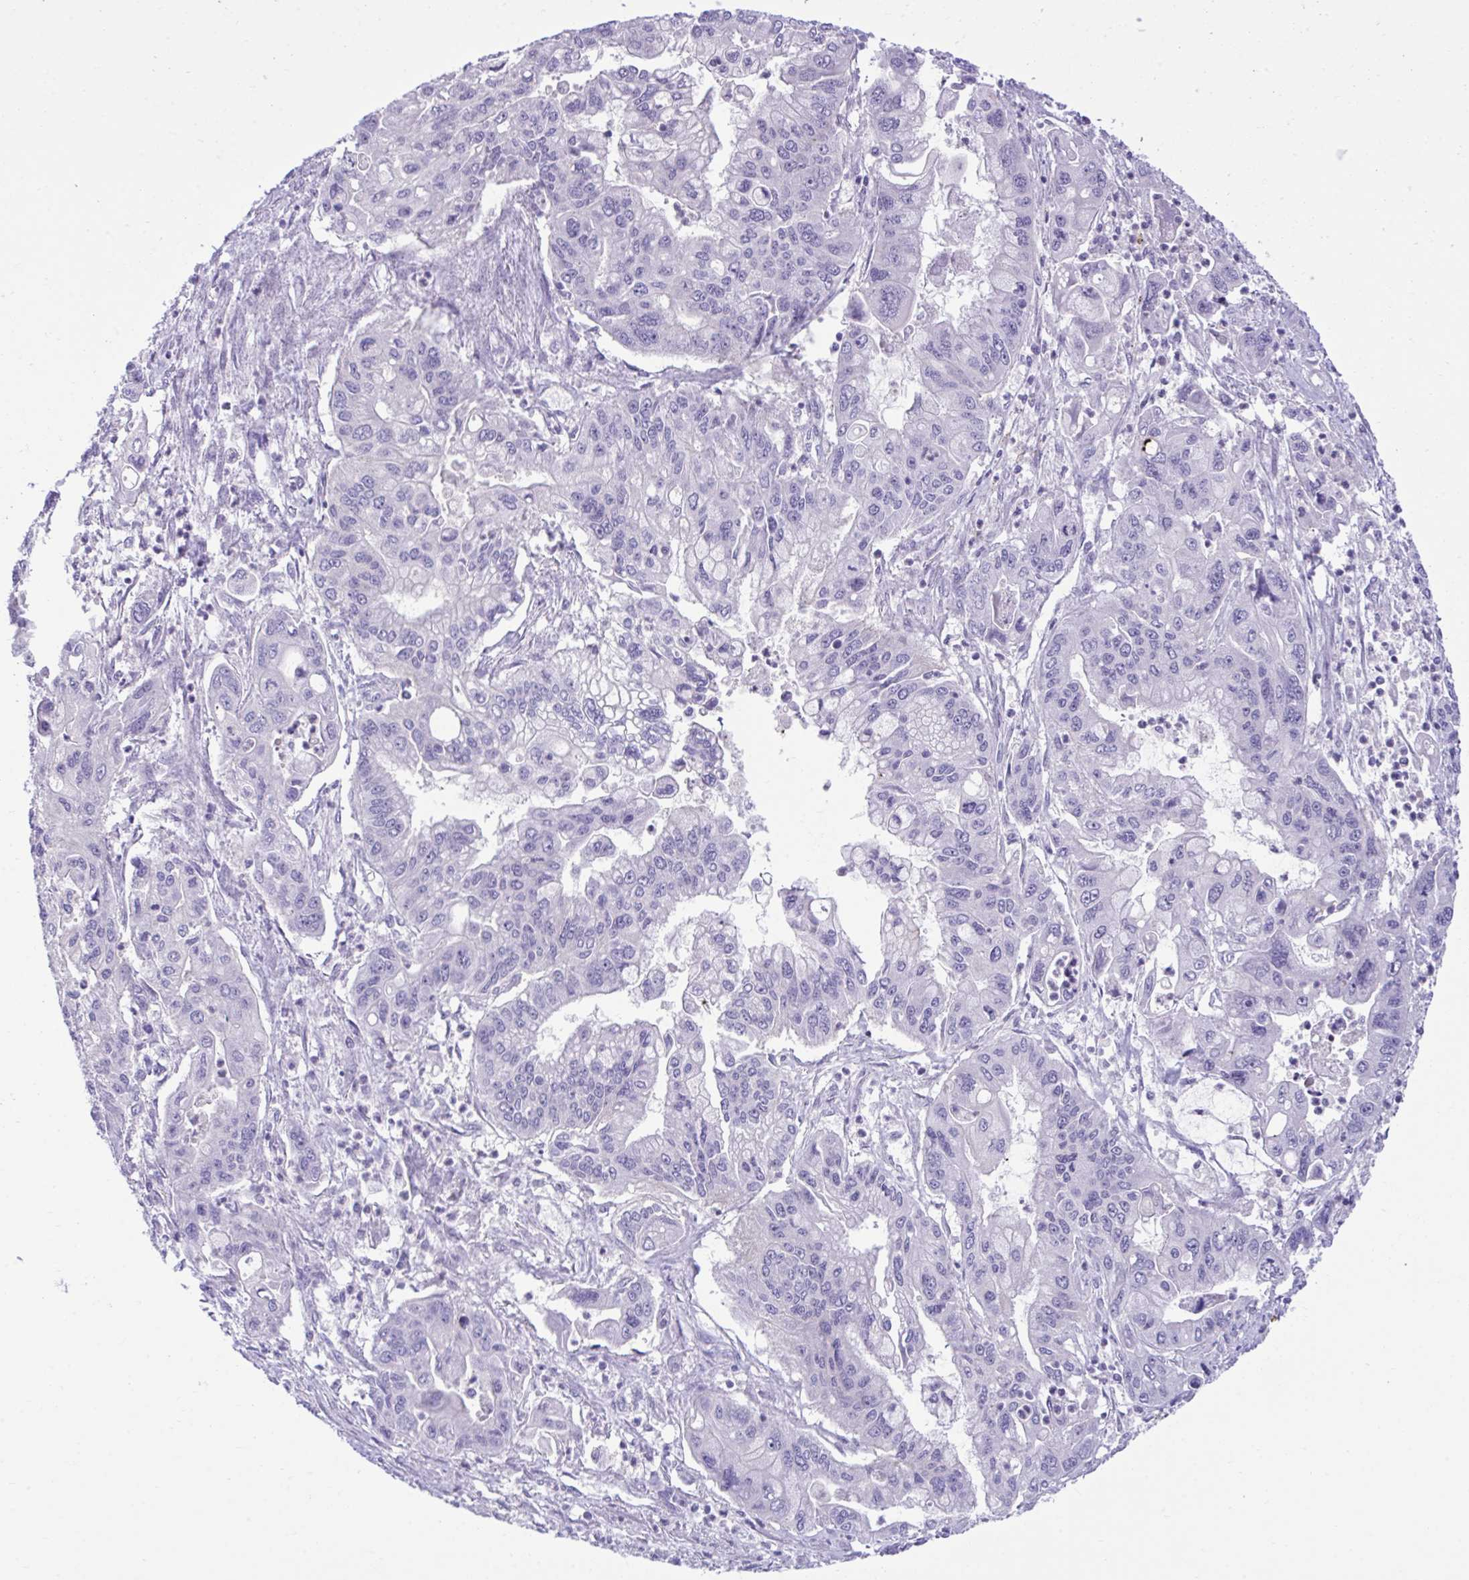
{"staining": {"intensity": "negative", "quantity": "none", "location": "none"}, "tissue": "pancreatic cancer", "cell_type": "Tumor cells", "image_type": "cancer", "snomed": [{"axis": "morphology", "description": "Adenocarcinoma, NOS"}, {"axis": "topography", "description": "Pancreas"}], "caption": "Immunohistochemistry of human adenocarcinoma (pancreatic) reveals no staining in tumor cells.", "gene": "PLEKHH1", "patient": {"sex": "male", "age": 62}}